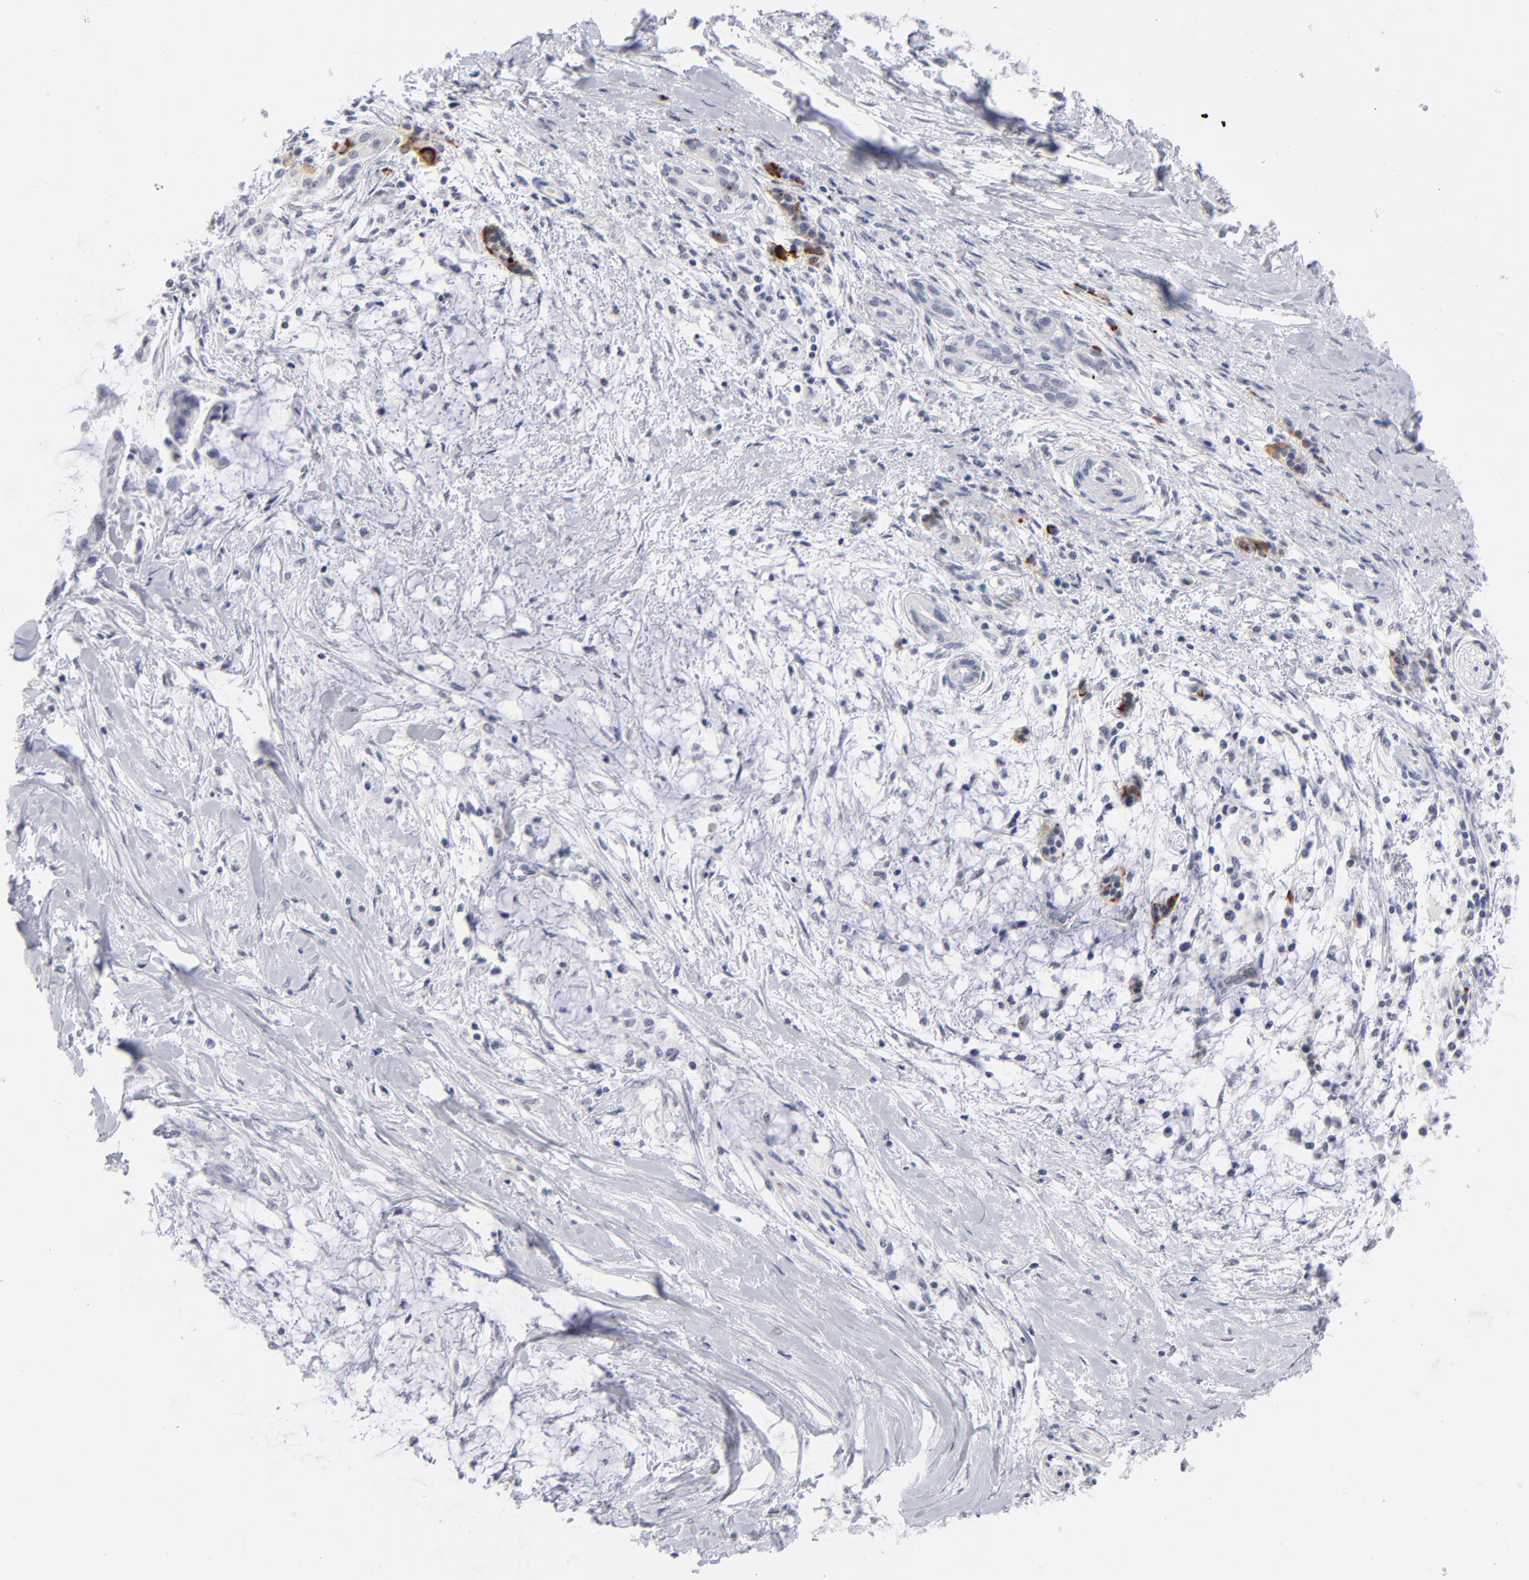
{"staining": {"intensity": "strong", "quantity": "<25%", "location": "cytoplasmic/membranous"}, "tissue": "pancreatic cancer", "cell_type": "Tumor cells", "image_type": "cancer", "snomed": [{"axis": "morphology", "description": "Adenocarcinoma, NOS"}, {"axis": "topography", "description": "Pancreas"}], "caption": "Protein positivity by IHC displays strong cytoplasmic/membranous expression in about <25% of tumor cells in adenocarcinoma (pancreatic). (Stains: DAB (3,3'-diaminobenzidine) in brown, nuclei in blue, Microscopy: brightfield microscopy at high magnification).", "gene": "KHNYN", "patient": {"sex": "female", "age": 64}}